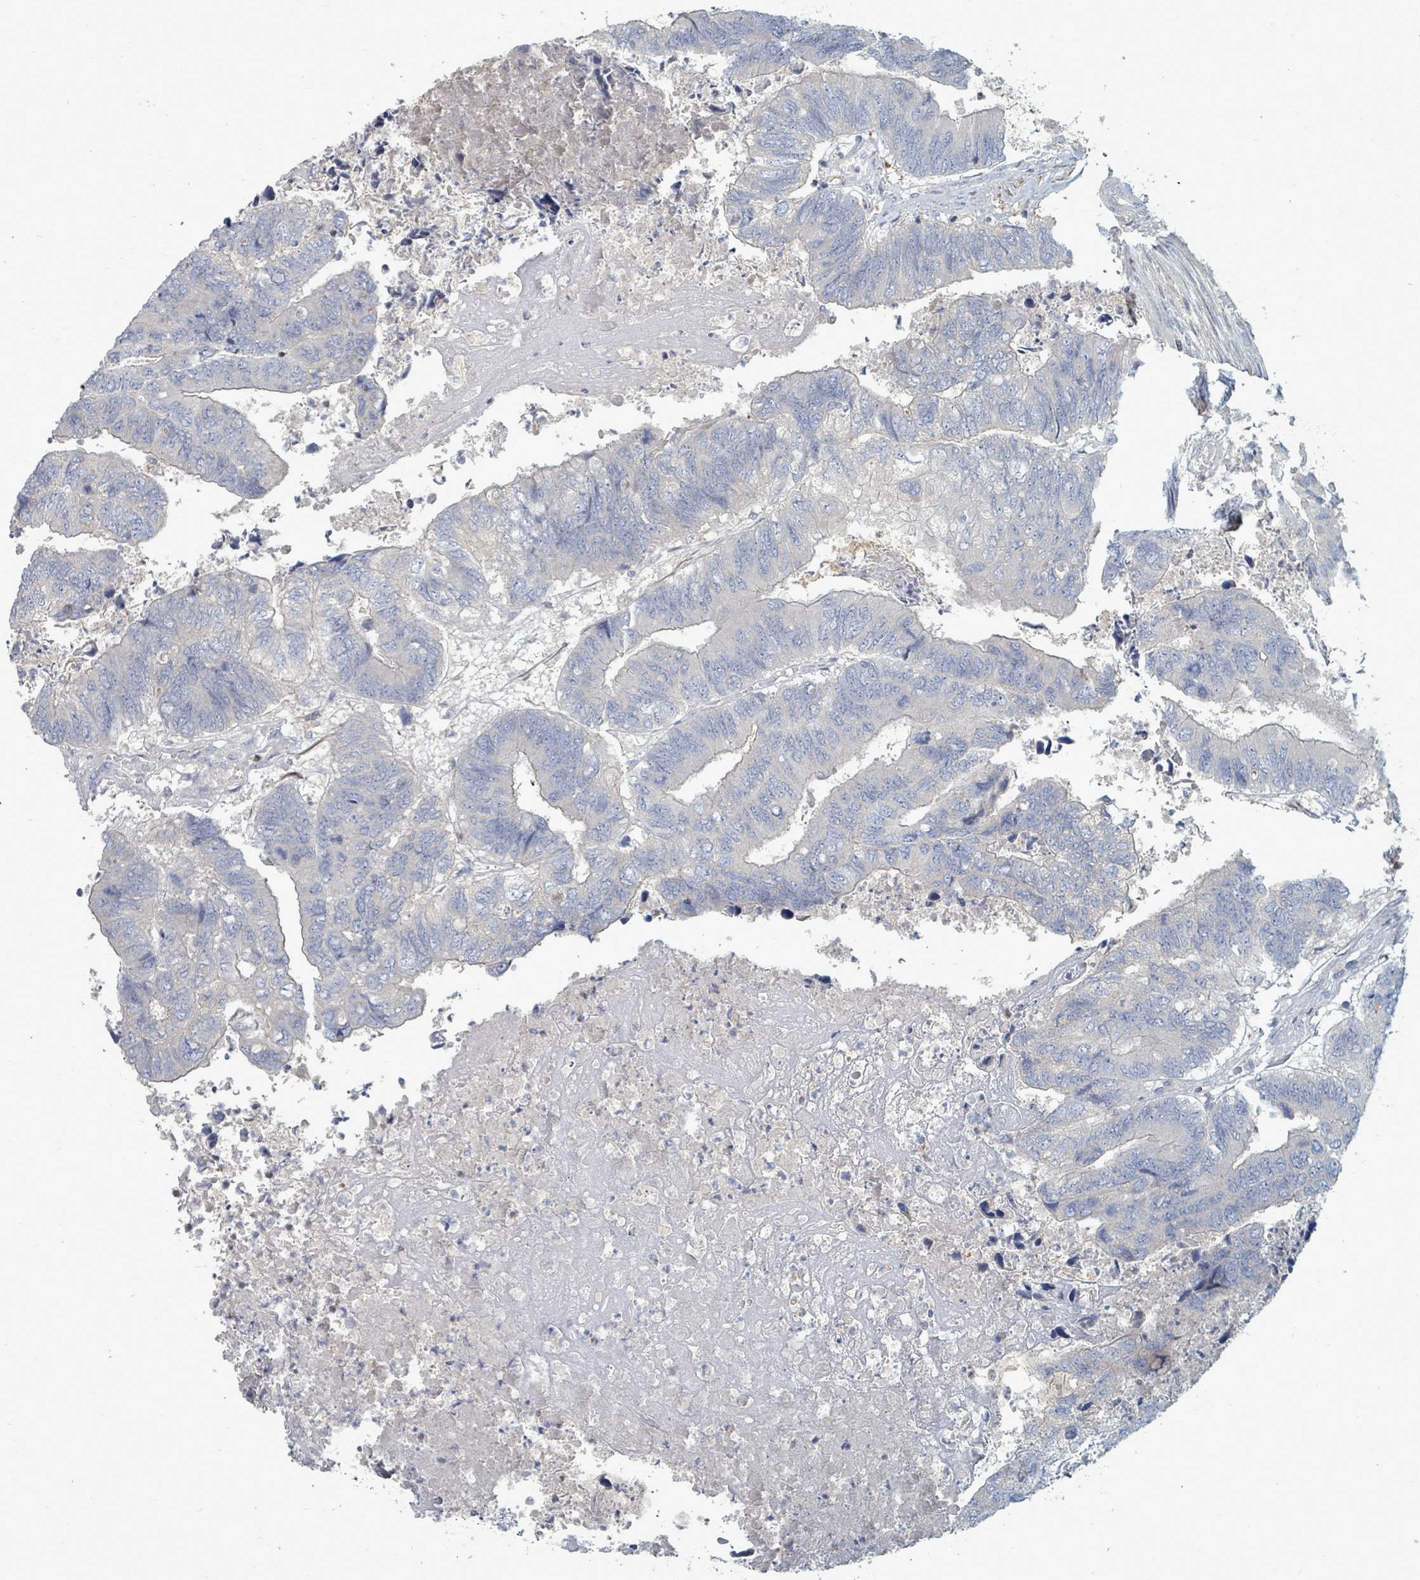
{"staining": {"intensity": "negative", "quantity": "none", "location": "none"}, "tissue": "colorectal cancer", "cell_type": "Tumor cells", "image_type": "cancer", "snomed": [{"axis": "morphology", "description": "Adenocarcinoma, NOS"}, {"axis": "topography", "description": "Colon"}], "caption": "Micrograph shows no protein staining in tumor cells of colorectal adenocarcinoma tissue. (Immunohistochemistry, brightfield microscopy, high magnification).", "gene": "ARGFX", "patient": {"sex": "female", "age": 67}}